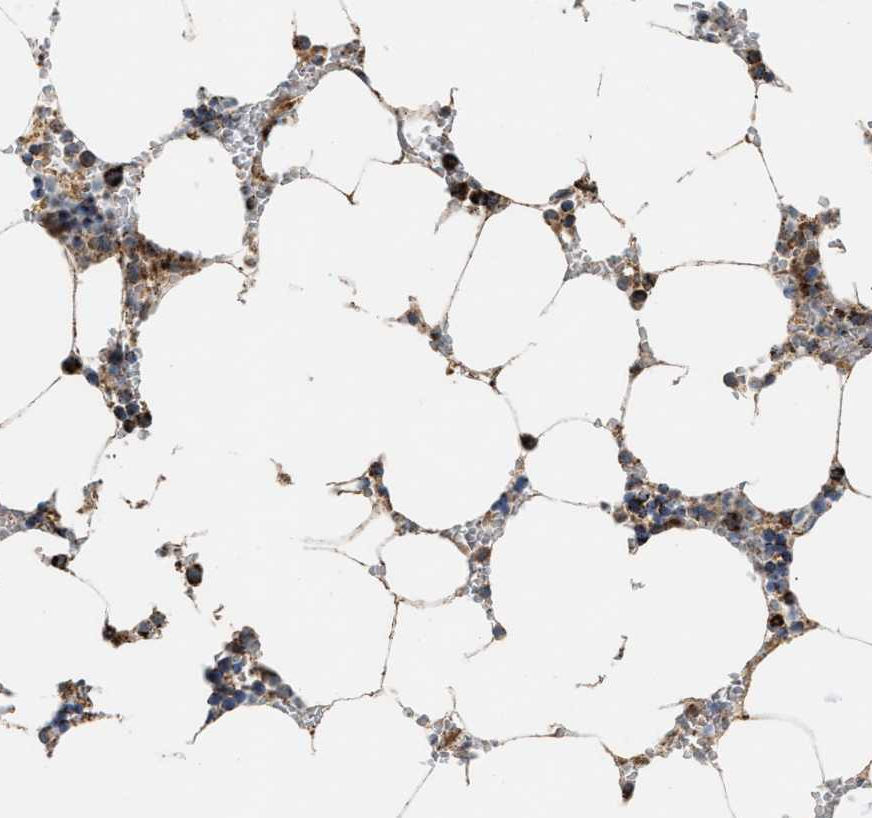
{"staining": {"intensity": "moderate", "quantity": "25%-75%", "location": "cytoplasmic/membranous"}, "tissue": "bone marrow", "cell_type": "Hematopoietic cells", "image_type": "normal", "snomed": [{"axis": "morphology", "description": "Normal tissue, NOS"}, {"axis": "topography", "description": "Bone marrow"}], "caption": "The histopathology image shows immunohistochemical staining of benign bone marrow. There is moderate cytoplasmic/membranous expression is identified in approximately 25%-75% of hematopoietic cells.", "gene": "PMPCA", "patient": {"sex": "male", "age": 70}}